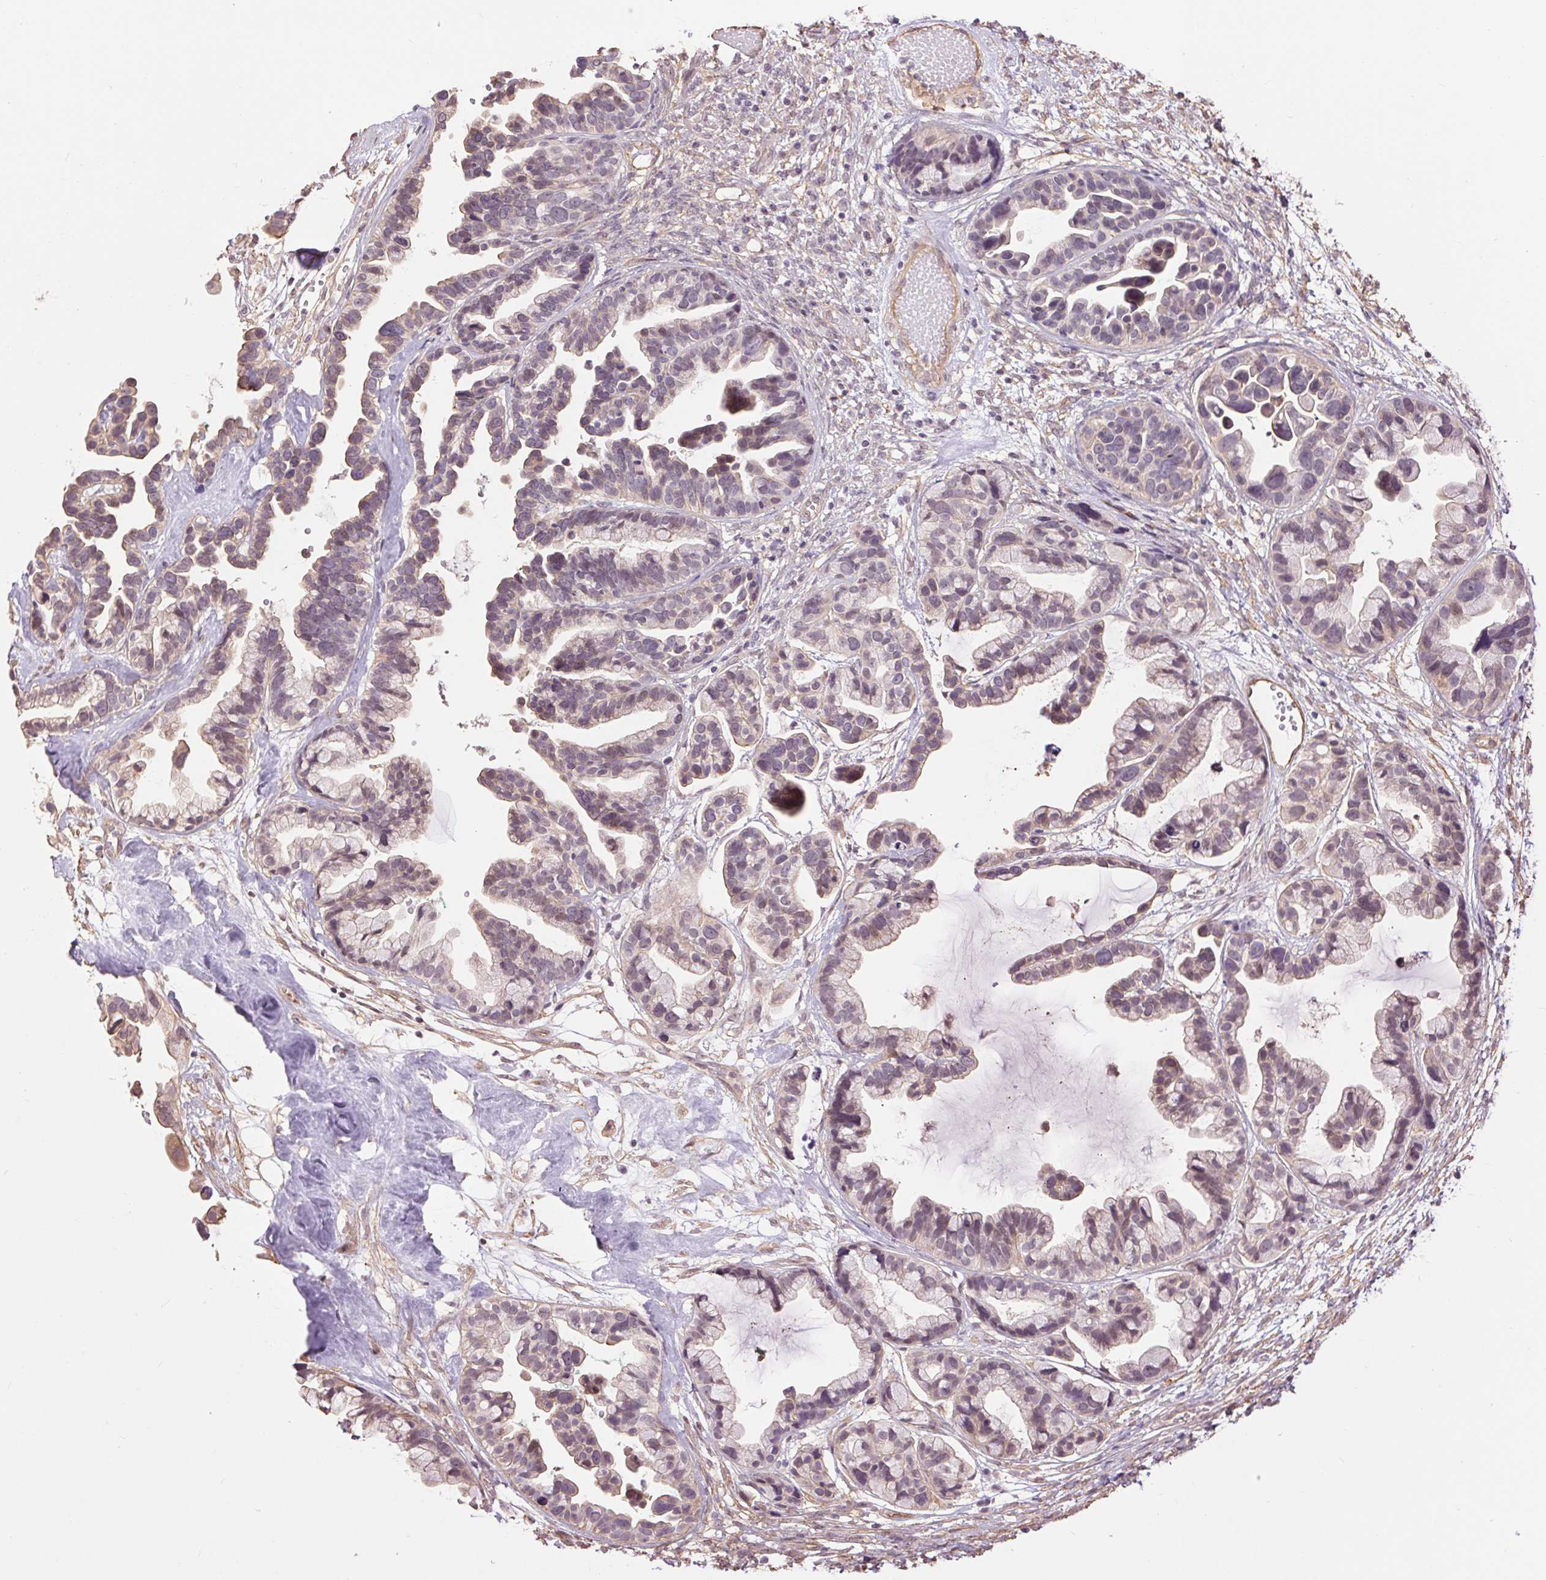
{"staining": {"intensity": "weak", "quantity": "25%-75%", "location": "cytoplasmic/membranous,nuclear"}, "tissue": "ovarian cancer", "cell_type": "Tumor cells", "image_type": "cancer", "snomed": [{"axis": "morphology", "description": "Cystadenocarcinoma, serous, NOS"}, {"axis": "topography", "description": "Ovary"}], "caption": "Brown immunohistochemical staining in ovarian cancer reveals weak cytoplasmic/membranous and nuclear expression in approximately 25%-75% of tumor cells.", "gene": "PALM", "patient": {"sex": "female", "age": 56}}